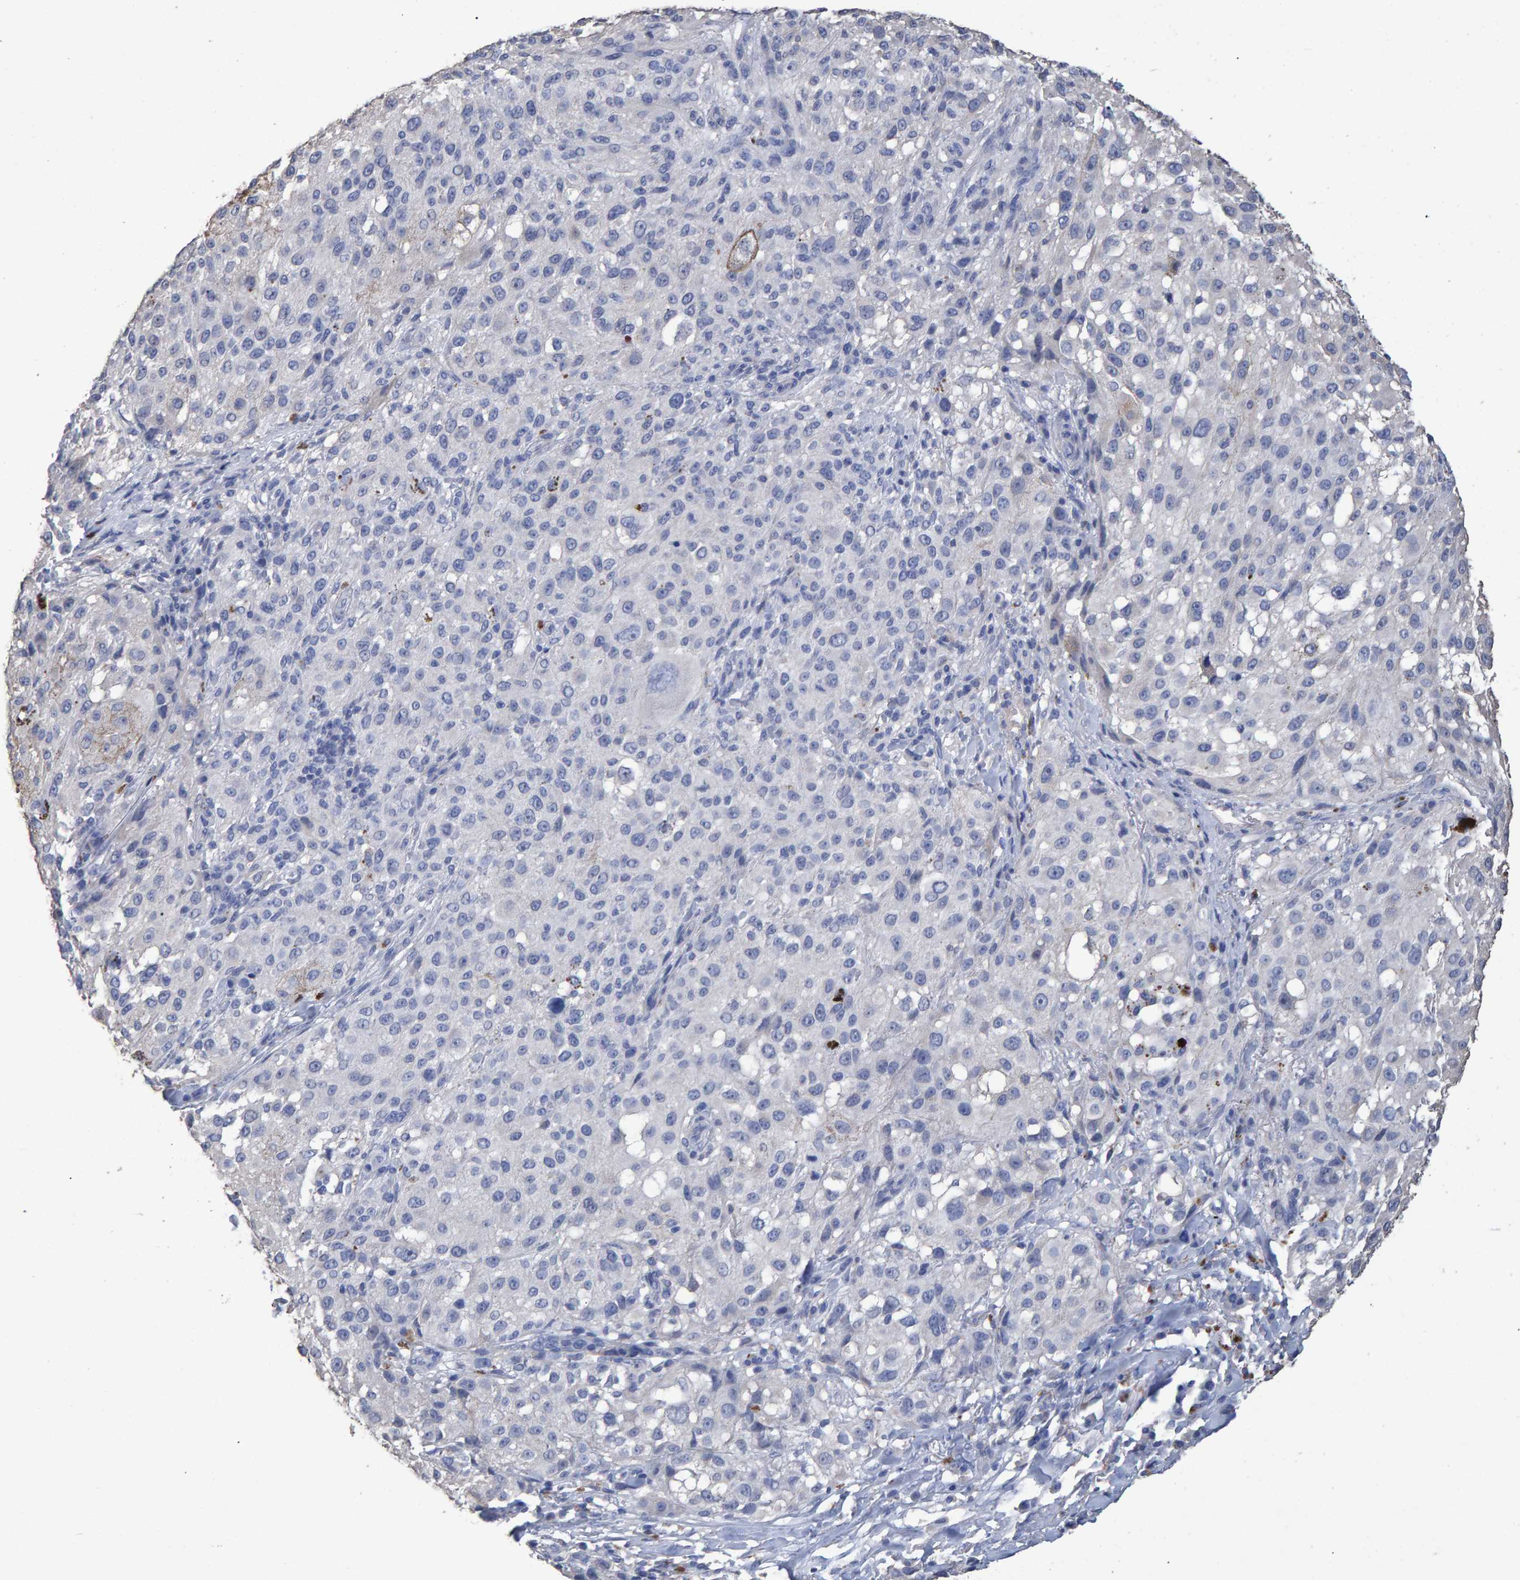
{"staining": {"intensity": "negative", "quantity": "none", "location": "none"}, "tissue": "melanoma", "cell_type": "Tumor cells", "image_type": "cancer", "snomed": [{"axis": "morphology", "description": "Necrosis, NOS"}, {"axis": "morphology", "description": "Malignant melanoma, NOS"}, {"axis": "topography", "description": "Skin"}], "caption": "There is no significant staining in tumor cells of melanoma.", "gene": "HEMGN", "patient": {"sex": "female", "age": 87}}